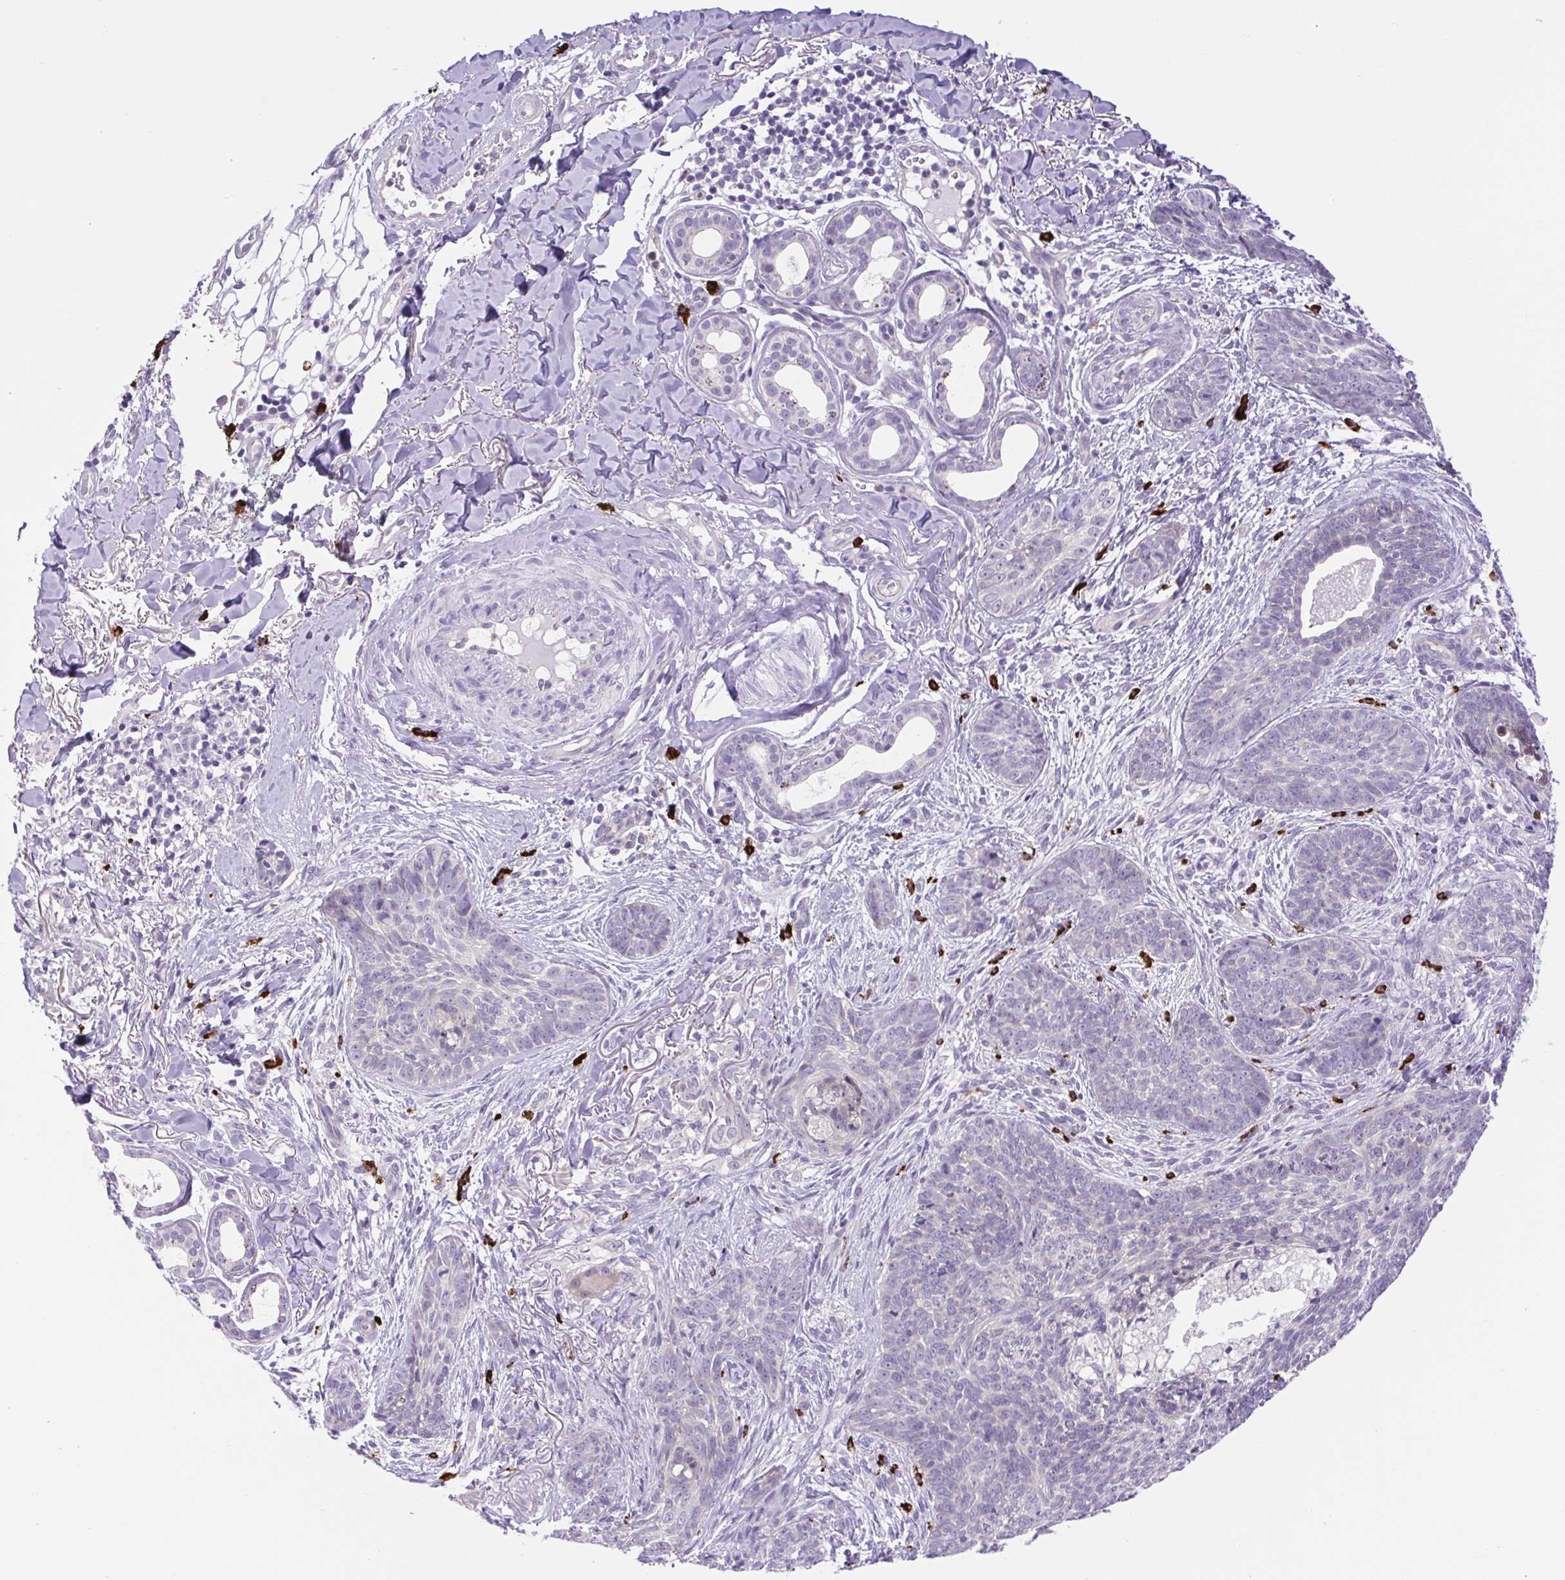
{"staining": {"intensity": "negative", "quantity": "none", "location": "none"}, "tissue": "skin cancer", "cell_type": "Tumor cells", "image_type": "cancer", "snomed": [{"axis": "morphology", "description": "Basal cell carcinoma"}, {"axis": "topography", "description": "Skin"}, {"axis": "topography", "description": "Skin of face"}], "caption": "The photomicrograph exhibits no significant expression in tumor cells of skin basal cell carcinoma.", "gene": "FAM177B", "patient": {"sex": "male", "age": 88}}